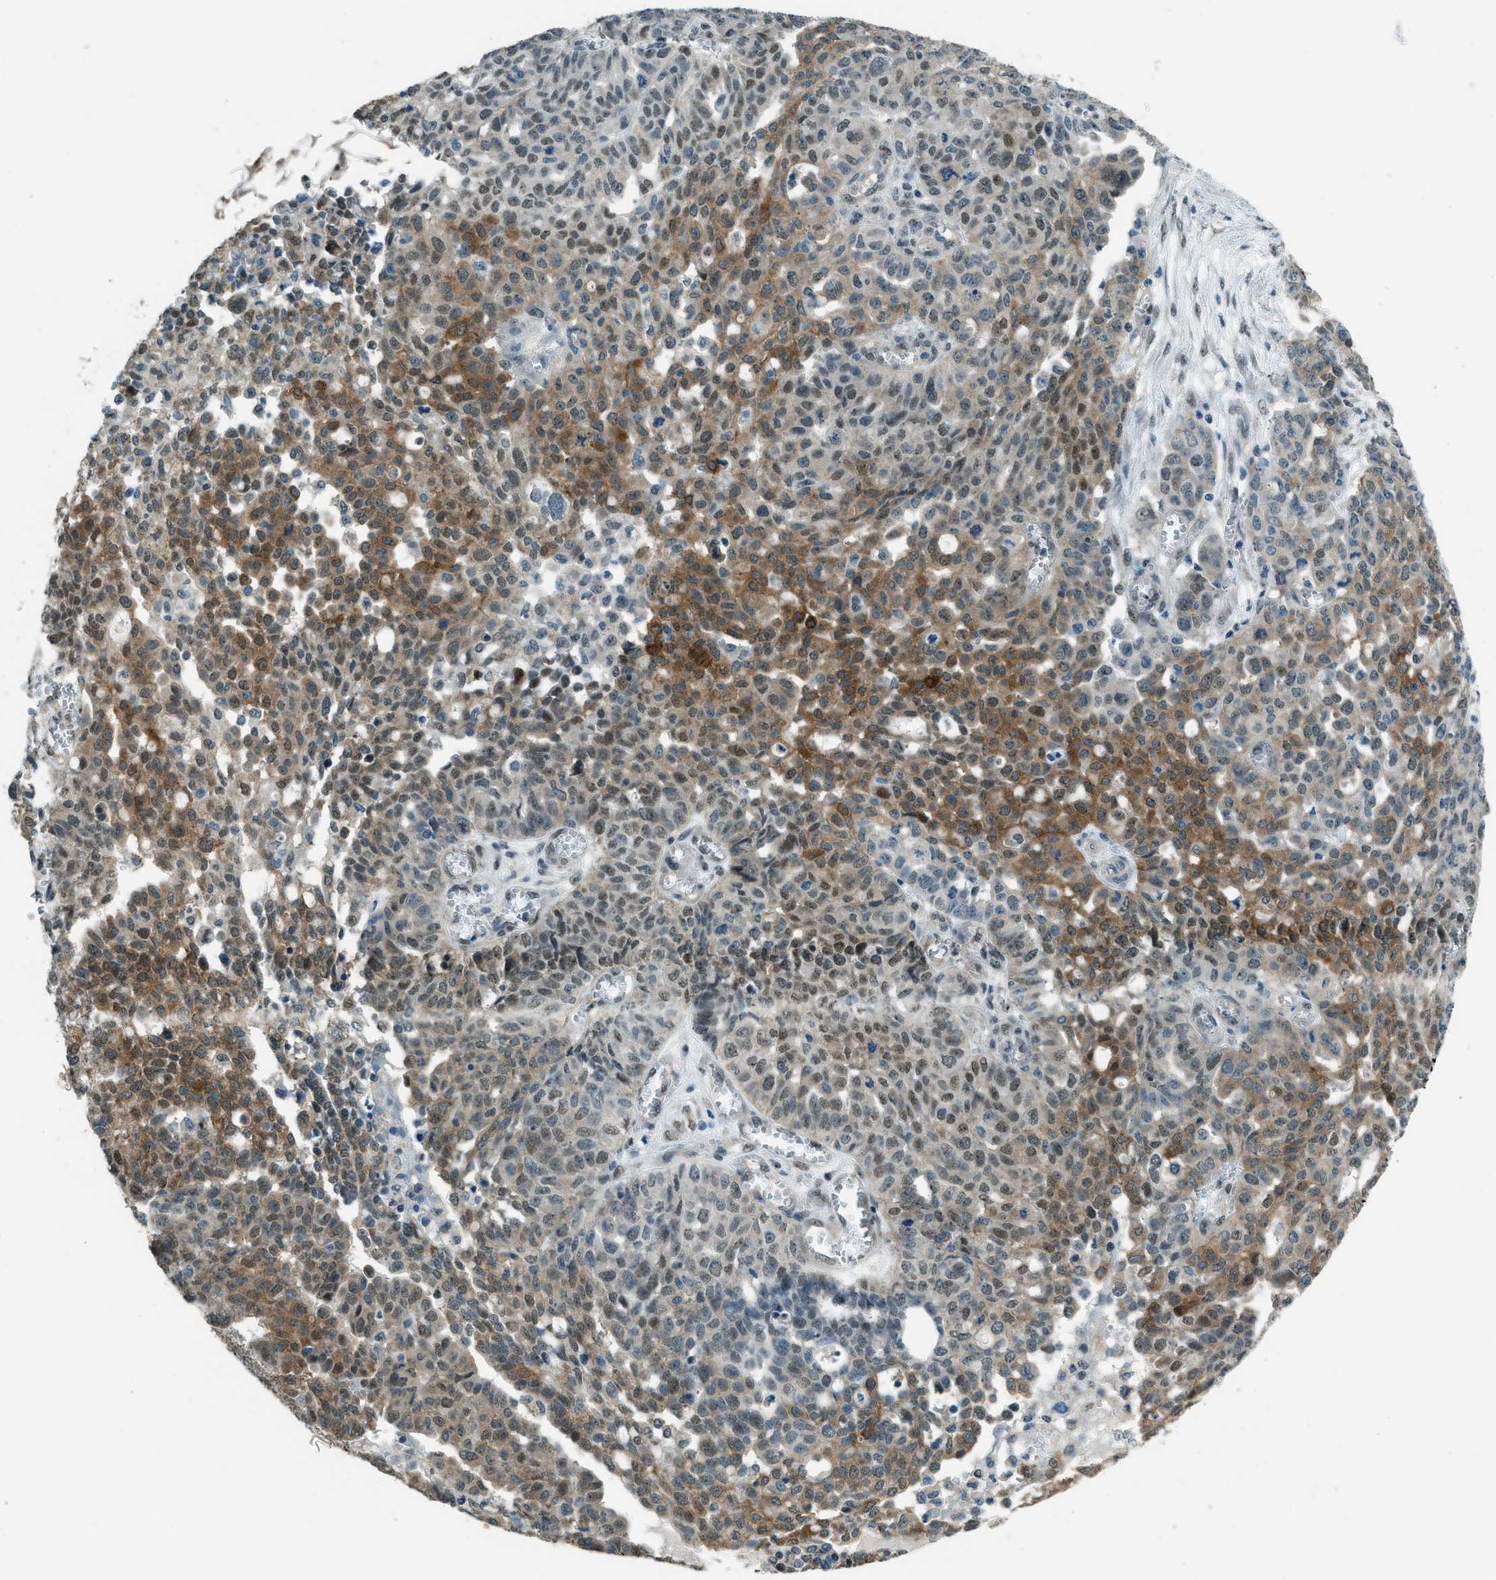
{"staining": {"intensity": "moderate", "quantity": "<25%", "location": "cytoplasmic/membranous,nuclear"}, "tissue": "ovarian cancer", "cell_type": "Tumor cells", "image_type": "cancer", "snomed": [{"axis": "morphology", "description": "Cystadenocarcinoma, serous, NOS"}, {"axis": "topography", "description": "Ovary"}], "caption": "Immunohistochemical staining of human ovarian serous cystadenocarcinoma exhibits low levels of moderate cytoplasmic/membranous and nuclear staining in approximately <25% of tumor cells. Using DAB (3,3'-diaminobenzidine) (brown) and hematoxylin (blue) stains, captured at high magnification using brightfield microscopy.", "gene": "NPEPL1", "patient": {"sex": "female", "age": 56}}